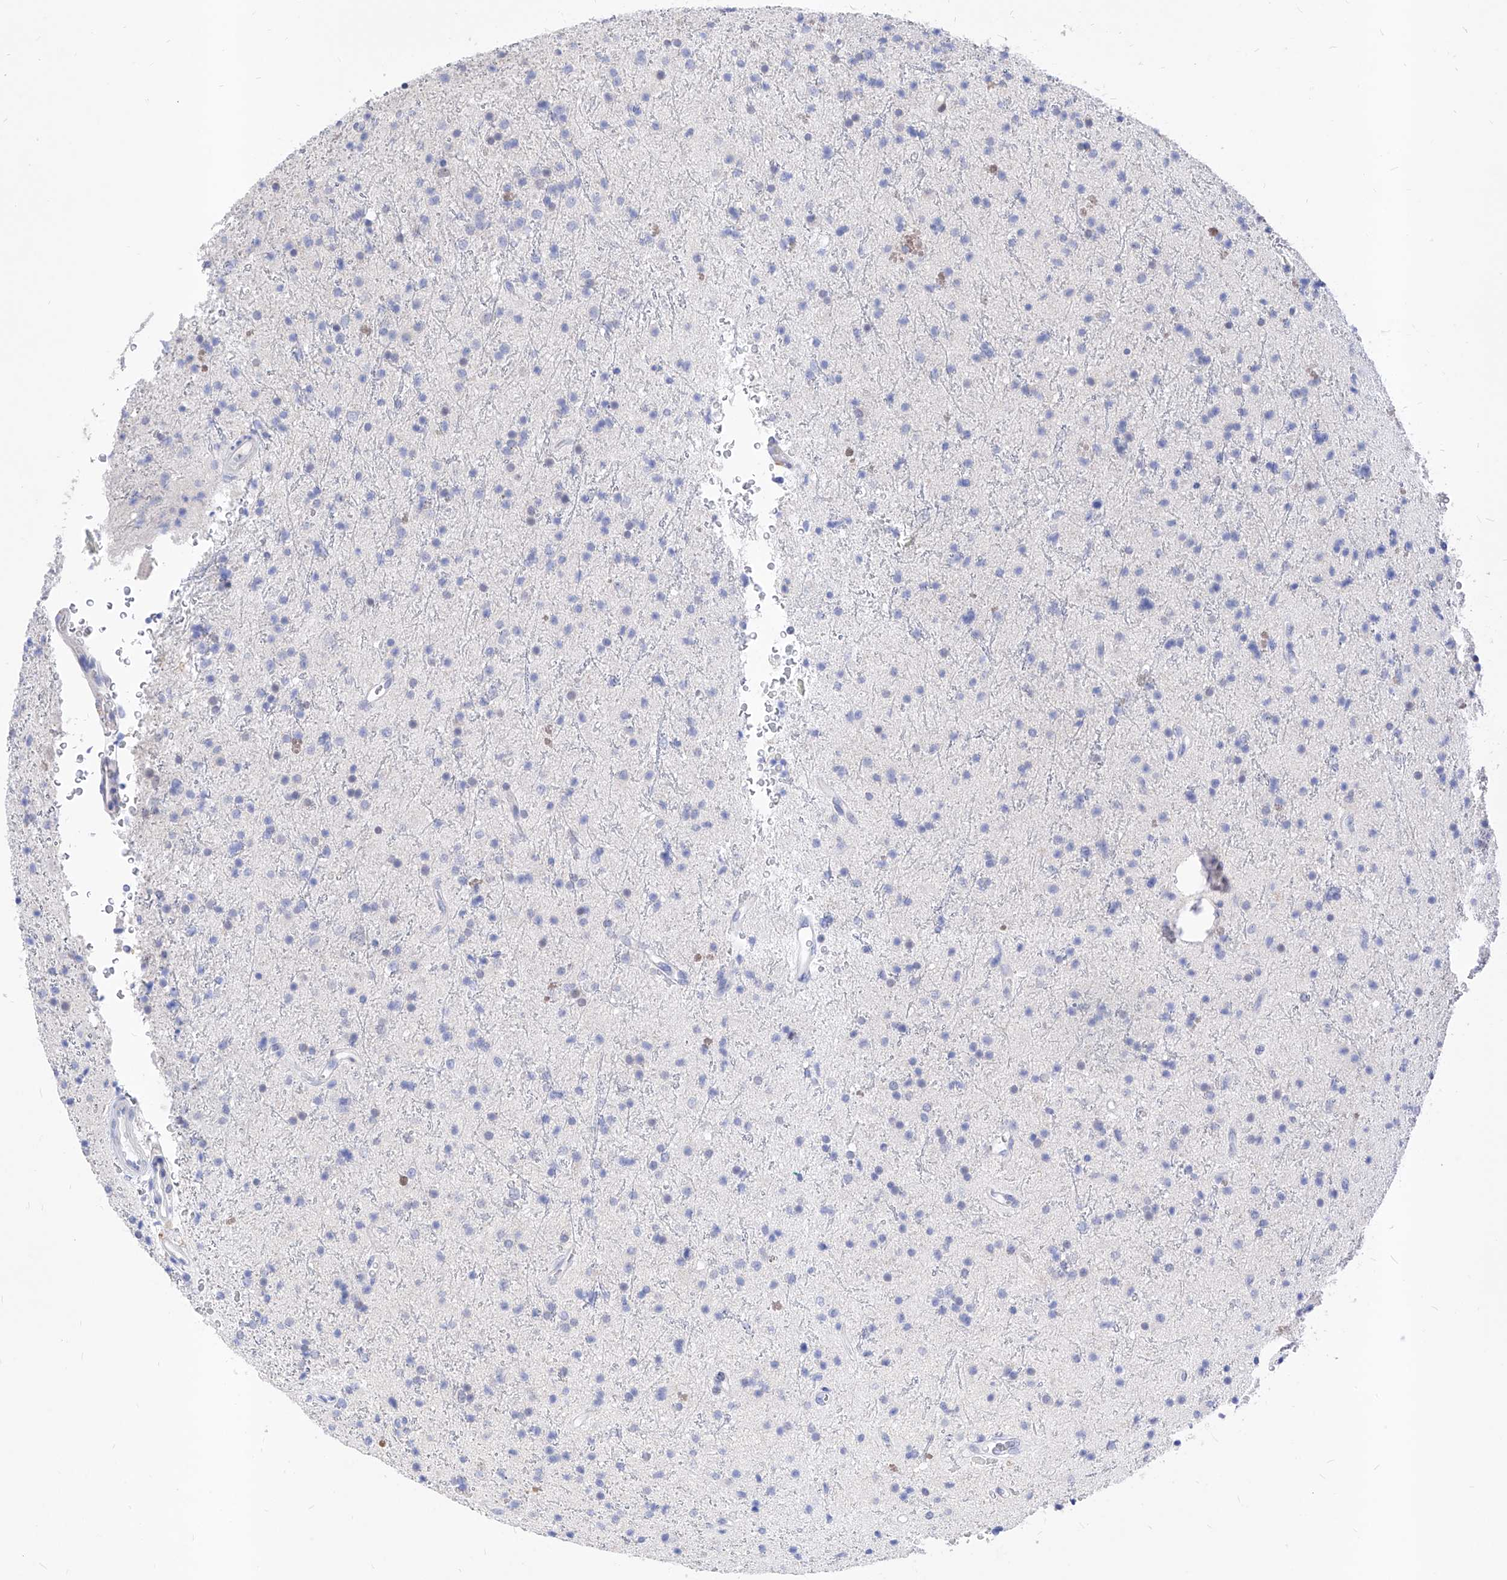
{"staining": {"intensity": "negative", "quantity": "none", "location": "none"}, "tissue": "glioma", "cell_type": "Tumor cells", "image_type": "cancer", "snomed": [{"axis": "morphology", "description": "Glioma, malignant, High grade"}, {"axis": "topography", "description": "Brain"}], "caption": "IHC of human glioma shows no staining in tumor cells.", "gene": "VAX1", "patient": {"sex": "male", "age": 34}}